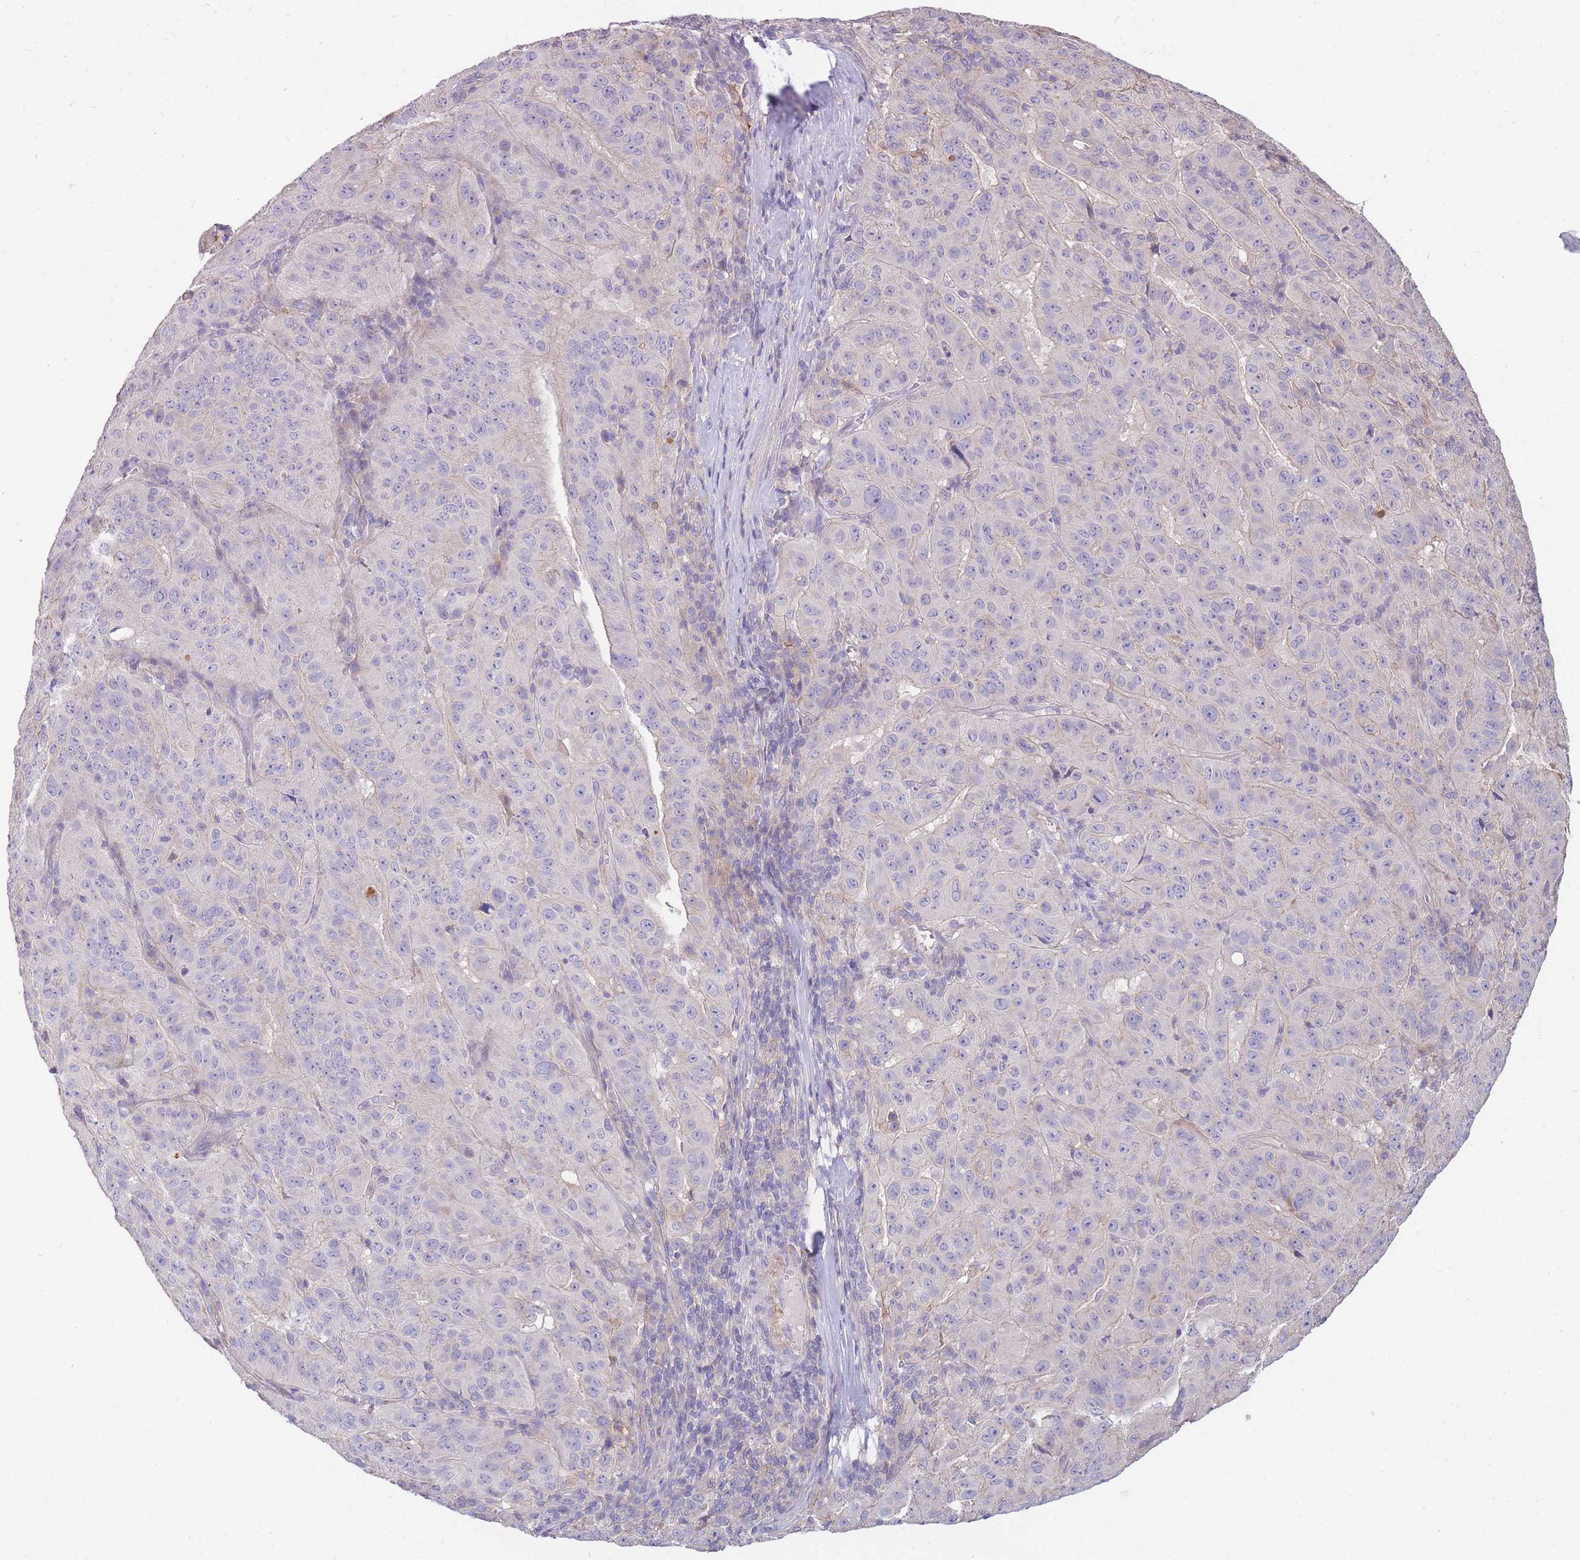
{"staining": {"intensity": "negative", "quantity": "none", "location": "none"}, "tissue": "pancreatic cancer", "cell_type": "Tumor cells", "image_type": "cancer", "snomed": [{"axis": "morphology", "description": "Adenocarcinoma, NOS"}, {"axis": "topography", "description": "Pancreas"}], "caption": "Immunohistochemistry histopathology image of pancreatic cancer (adenocarcinoma) stained for a protein (brown), which reveals no expression in tumor cells.", "gene": "OR5T1", "patient": {"sex": "male", "age": 63}}